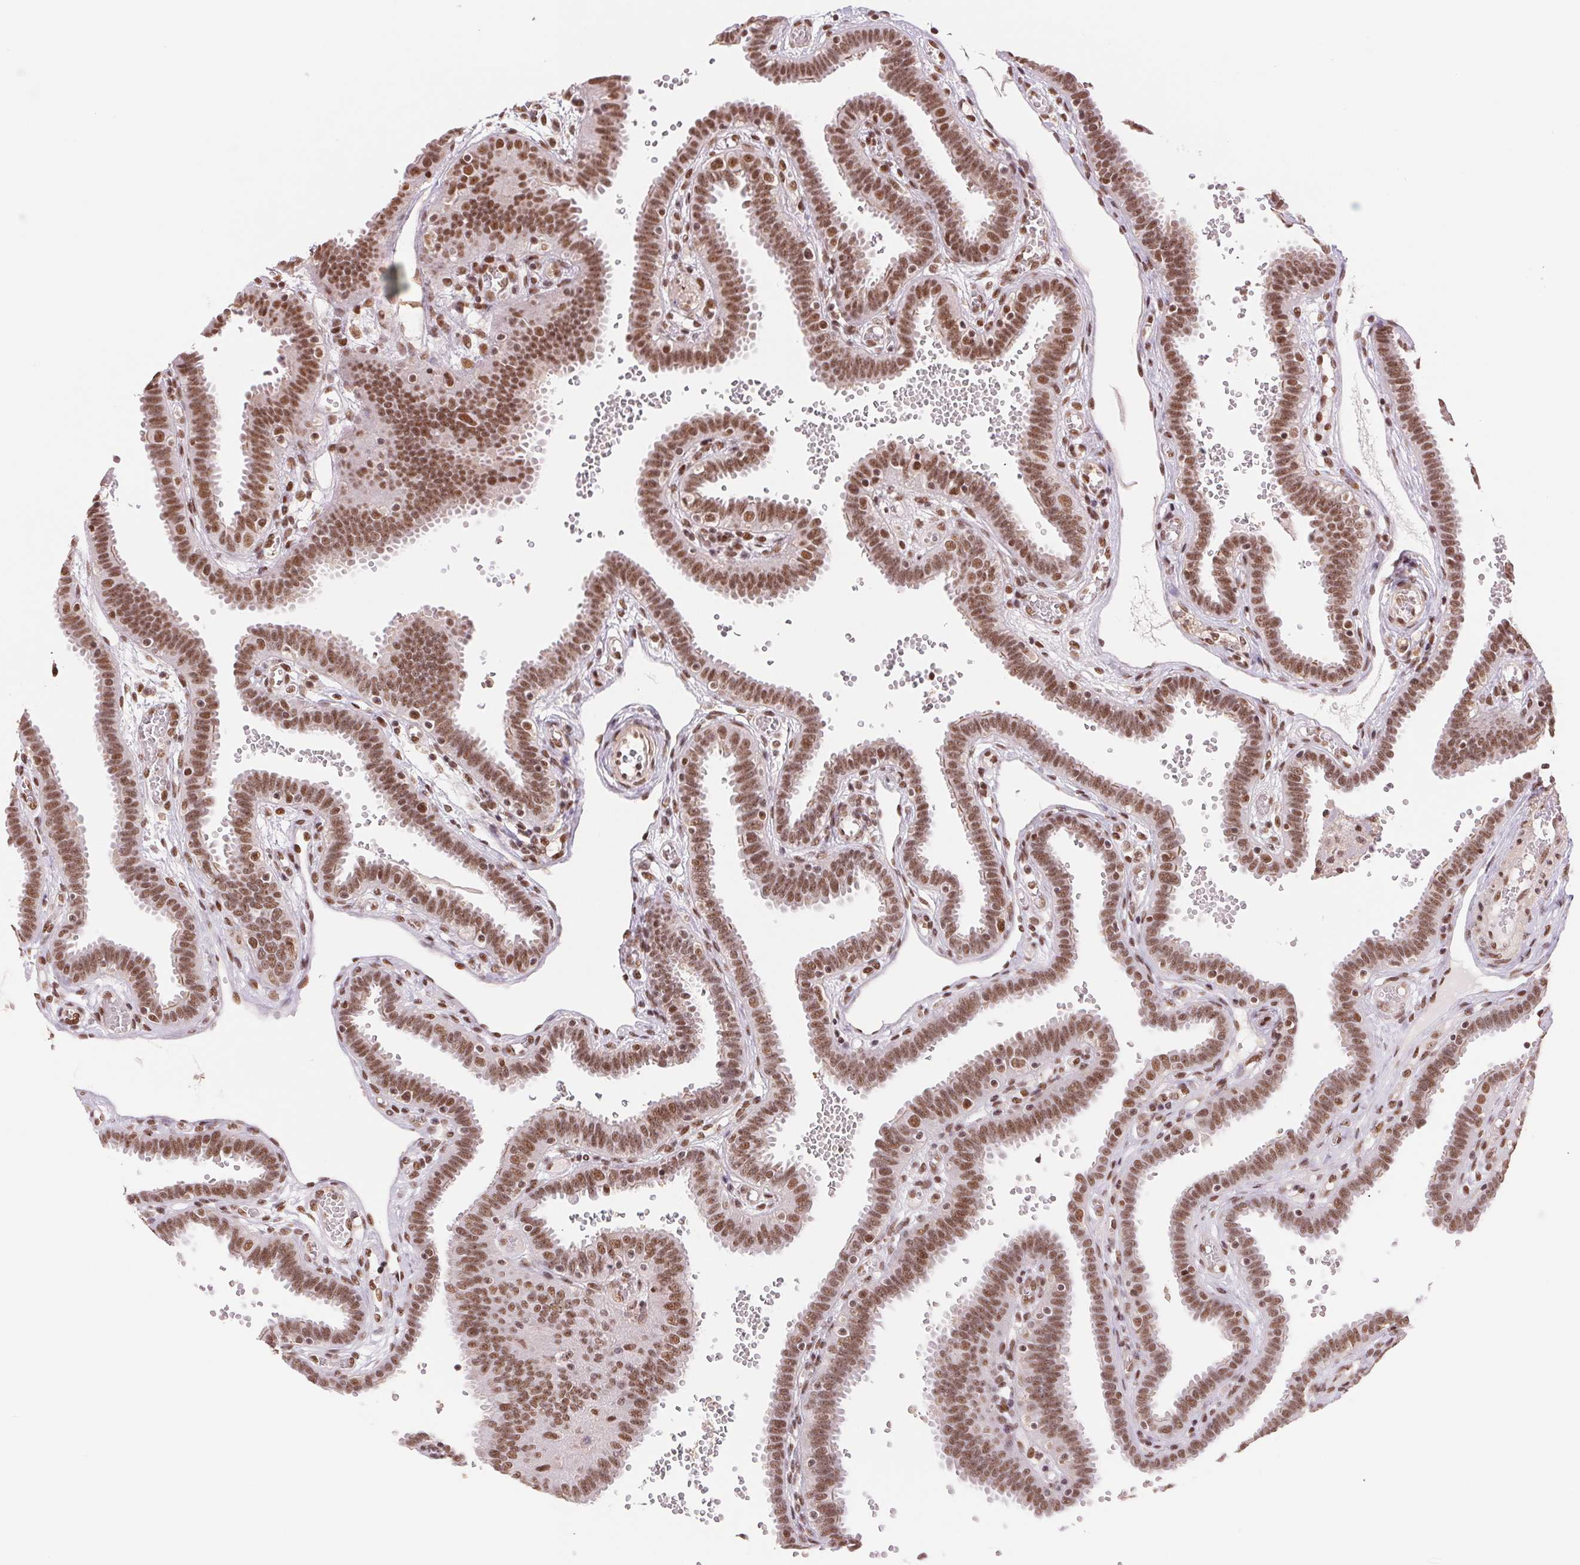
{"staining": {"intensity": "moderate", "quantity": ">75%", "location": "nuclear"}, "tissue": "fallopian tube", "cell_type": "Glandular cells", "image_type": "normal", "snomed": [{"axis": "morphology", "description": "Normal tissue, NOS"}, {"axis": "topography", "description": "Fallopian tube"}], "caption": "This micrograph shows immunohistochemistry (IHC) staining of unremarkable human fallopian tube, with medium moderate nuclear expression in approximately >75% of glandular cells.", "gene": "SREK1", "patient": {"sex": "female", "age": 37}}